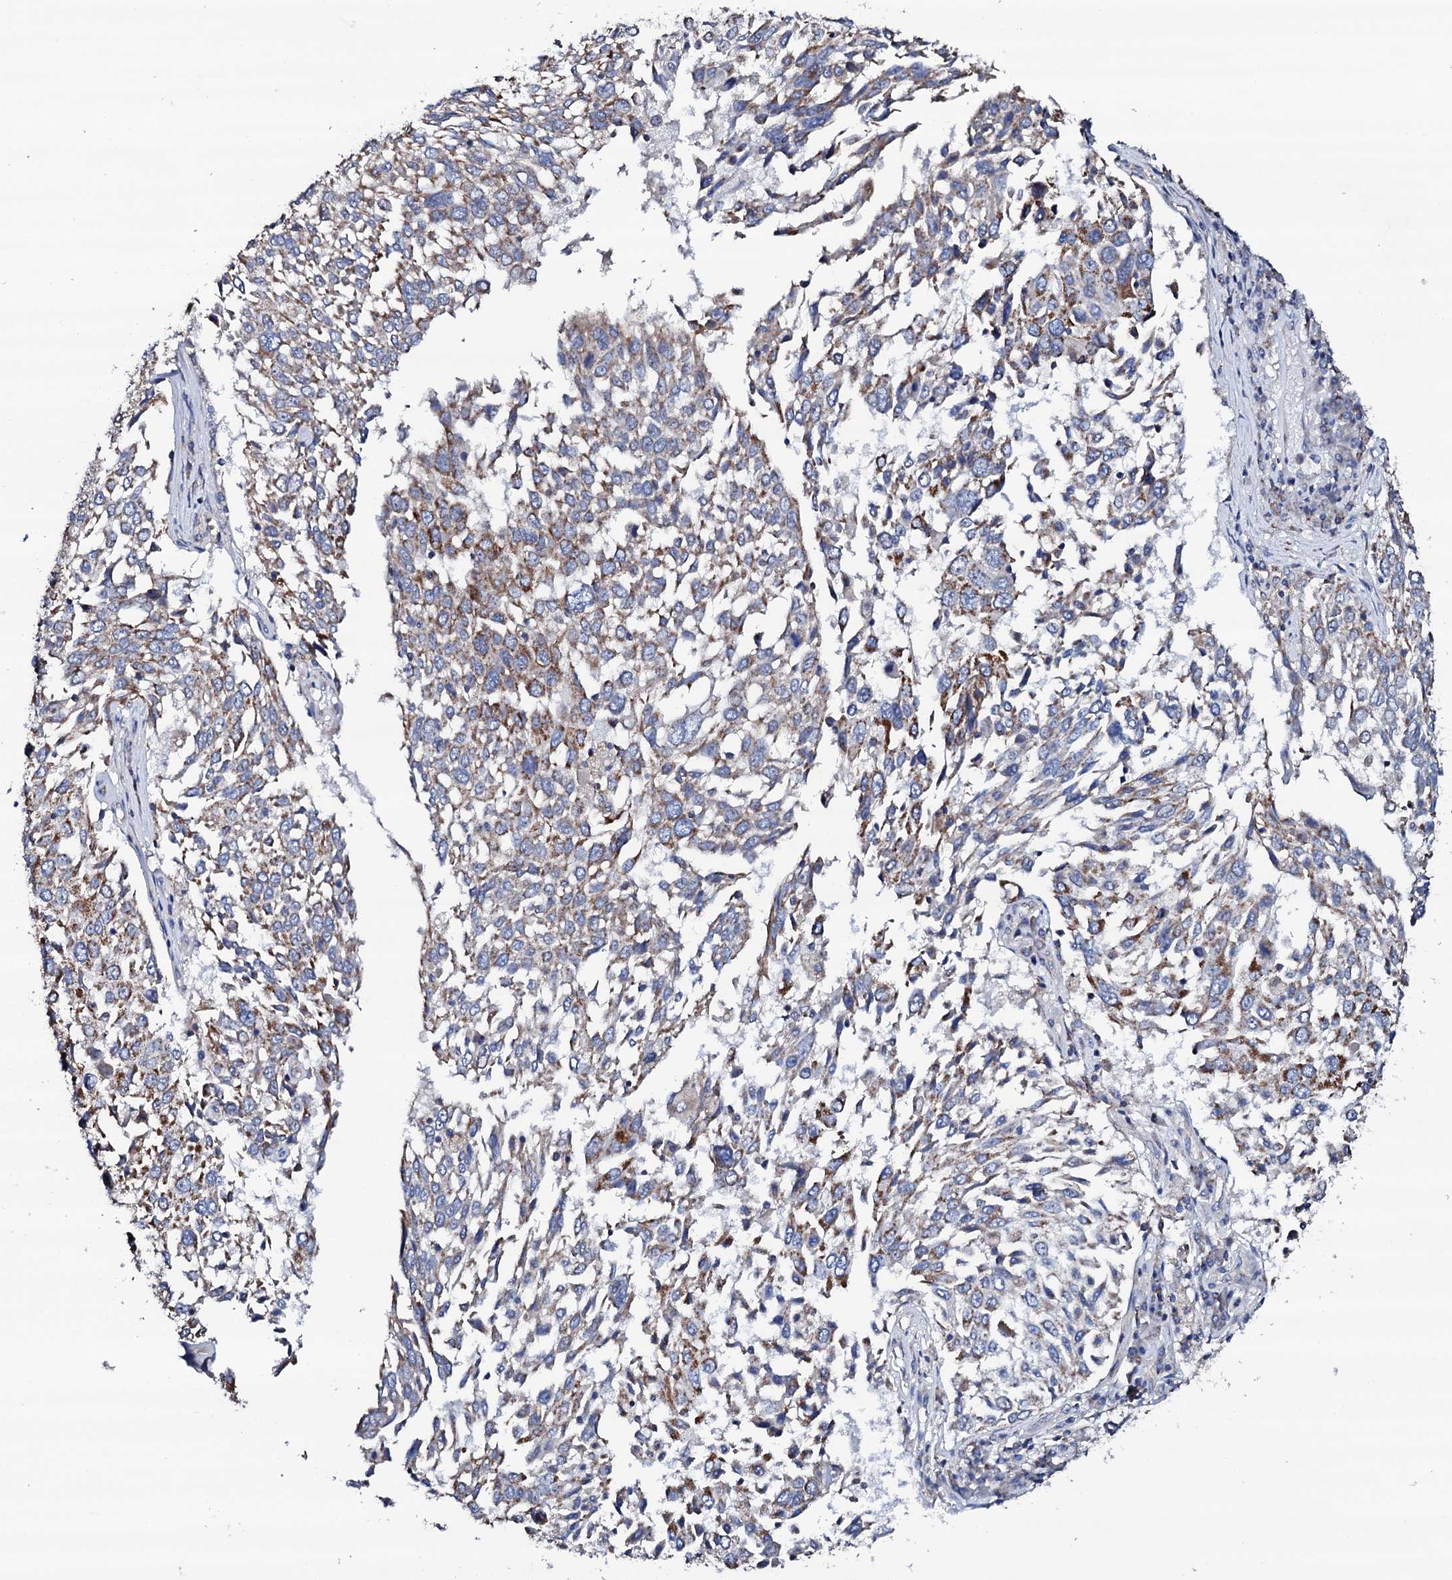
{"staining": {"intensity": "moderate", "quantity": "25%-75%", "location": "cytoplasmic/membranous"}, "tissue": "lung cancer", "cell_type": "Tumor cells", "image_type": "cancer", "snomed": [{"axis": "morphology", "description": "Squamous cell carcinoma, NOS"}, {"axis": "topography", "description": "Lung"}], "caption": "Lung cancer stained with a brown dye demonstrates moderate cytoplasmic/membranous positive positivity in about 25%-75% of tumor cells.", "gene": "TCAF2", "patient": {"sex": "male", "age": 65}}